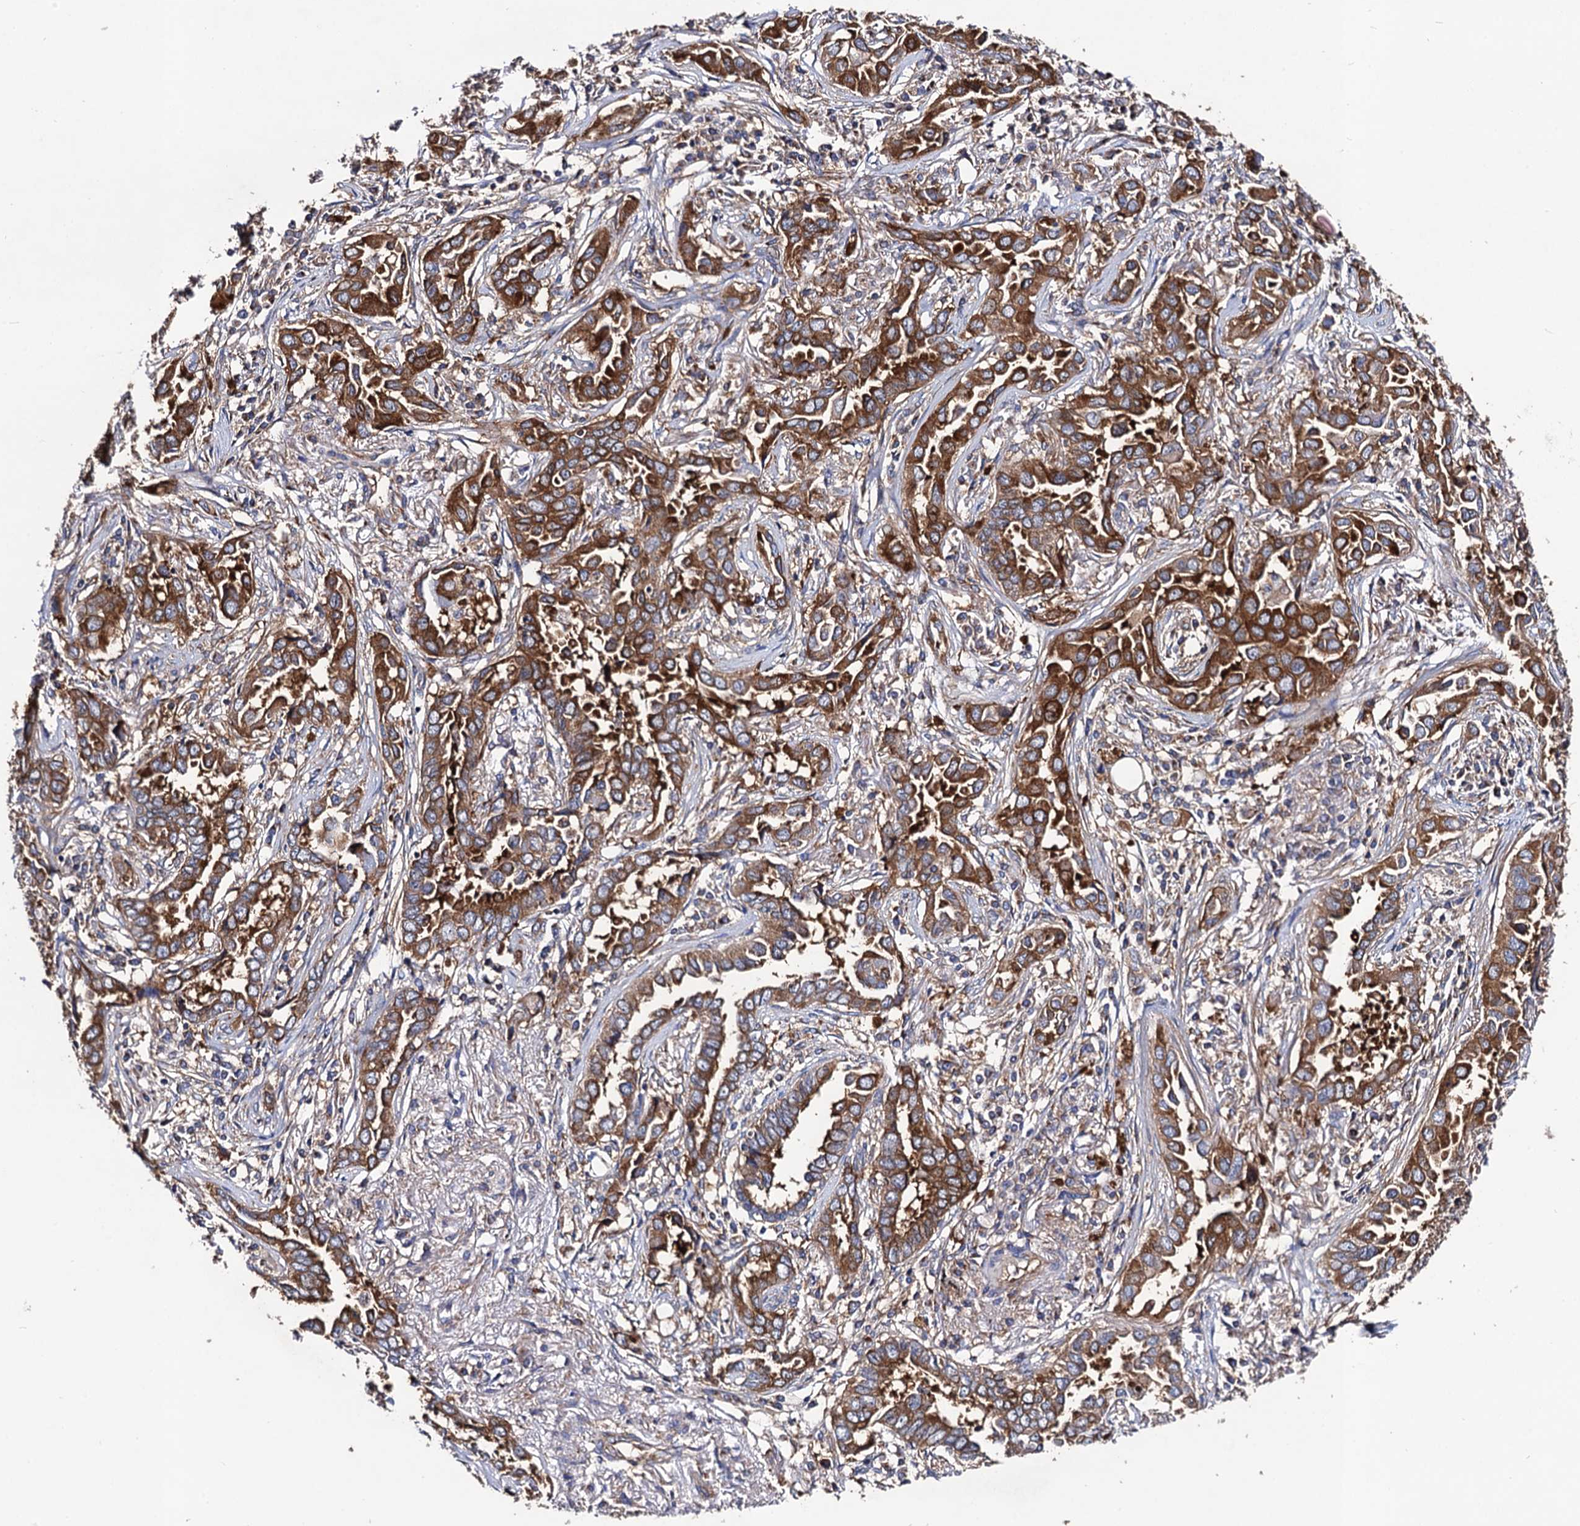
{"staining": {"intensity": "strong", "quantity": ">75%", "location": "cytoplasmic/membranous"}, "tissue": "lung cancer", "cell_type": "Tumor cells", "image_type": "cancer", "snomed": [{"axis": "morphology", "description": "Adenocarcinoma, NOS"}, {"axis": "topography", "description": "Lung"}], "caption": "Human lung cancer (adenocarcinoma) stained for a protein (brown) shows strong cytoplasmic/membranous positive staining in approximately >75% of tumor cells.", "gene": "DYDC1", "patient": {"sex": "female", "age": 76}}